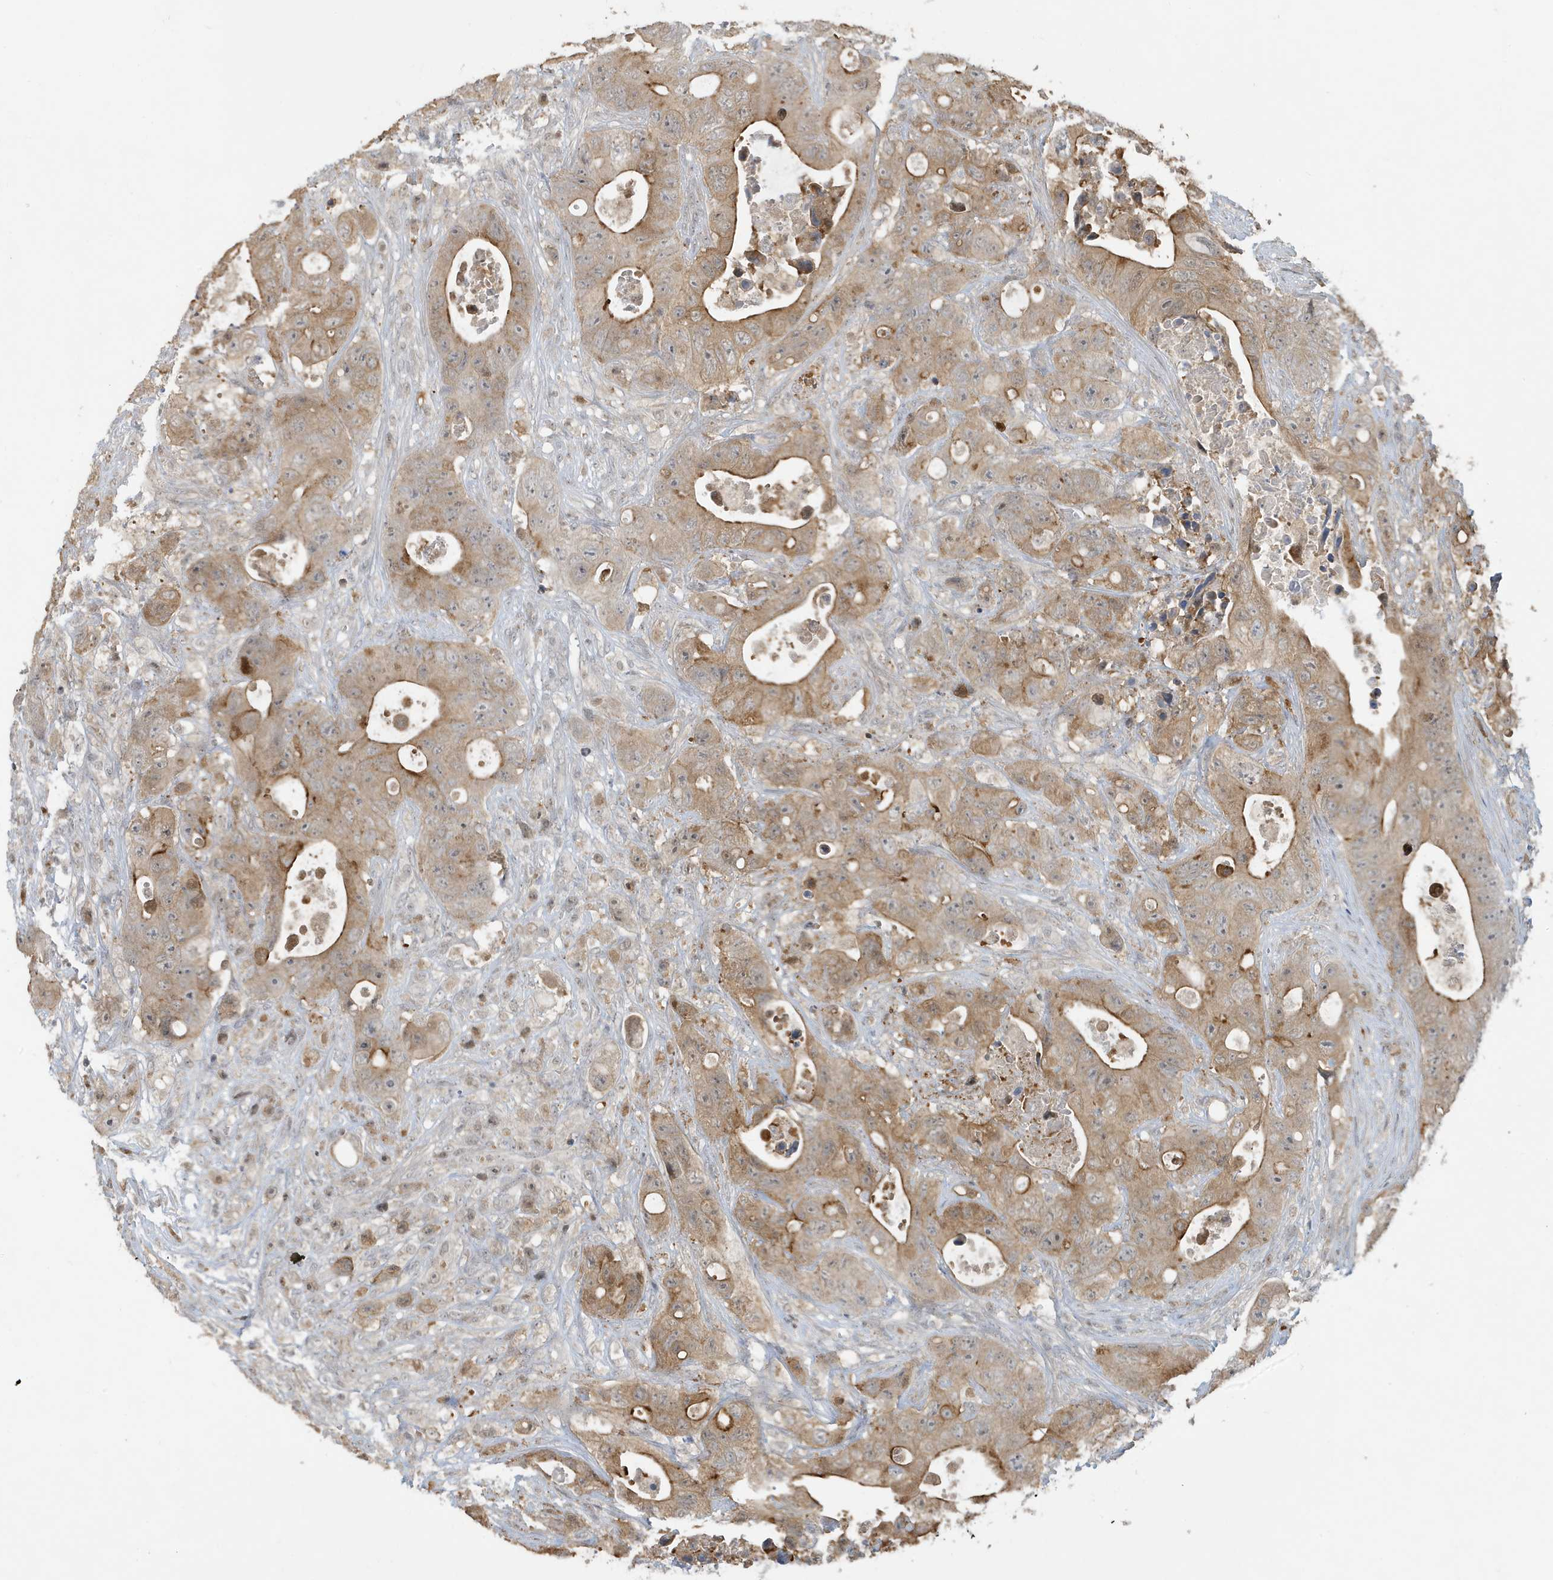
{"staining": {"intensity": "moderate", "quantity": ">75%", "location": "cytoplasmic/membranous"}, "tissue": "colorectal cancer", "cell_type": "Tumor cells", "image_type": "cancer", "snomed": [{"axis": "morphology", "description": "Adenocarcinoma, NOS"}, {"axis": "topography", "description": "Colon"}], "caption": "Adenocarcinoma (colorectal) stained with a protein marker demonstrates moderate staining in tumor cells.", "gene": "PRRT3", "patient": {"sex": "female", "age": 46}}